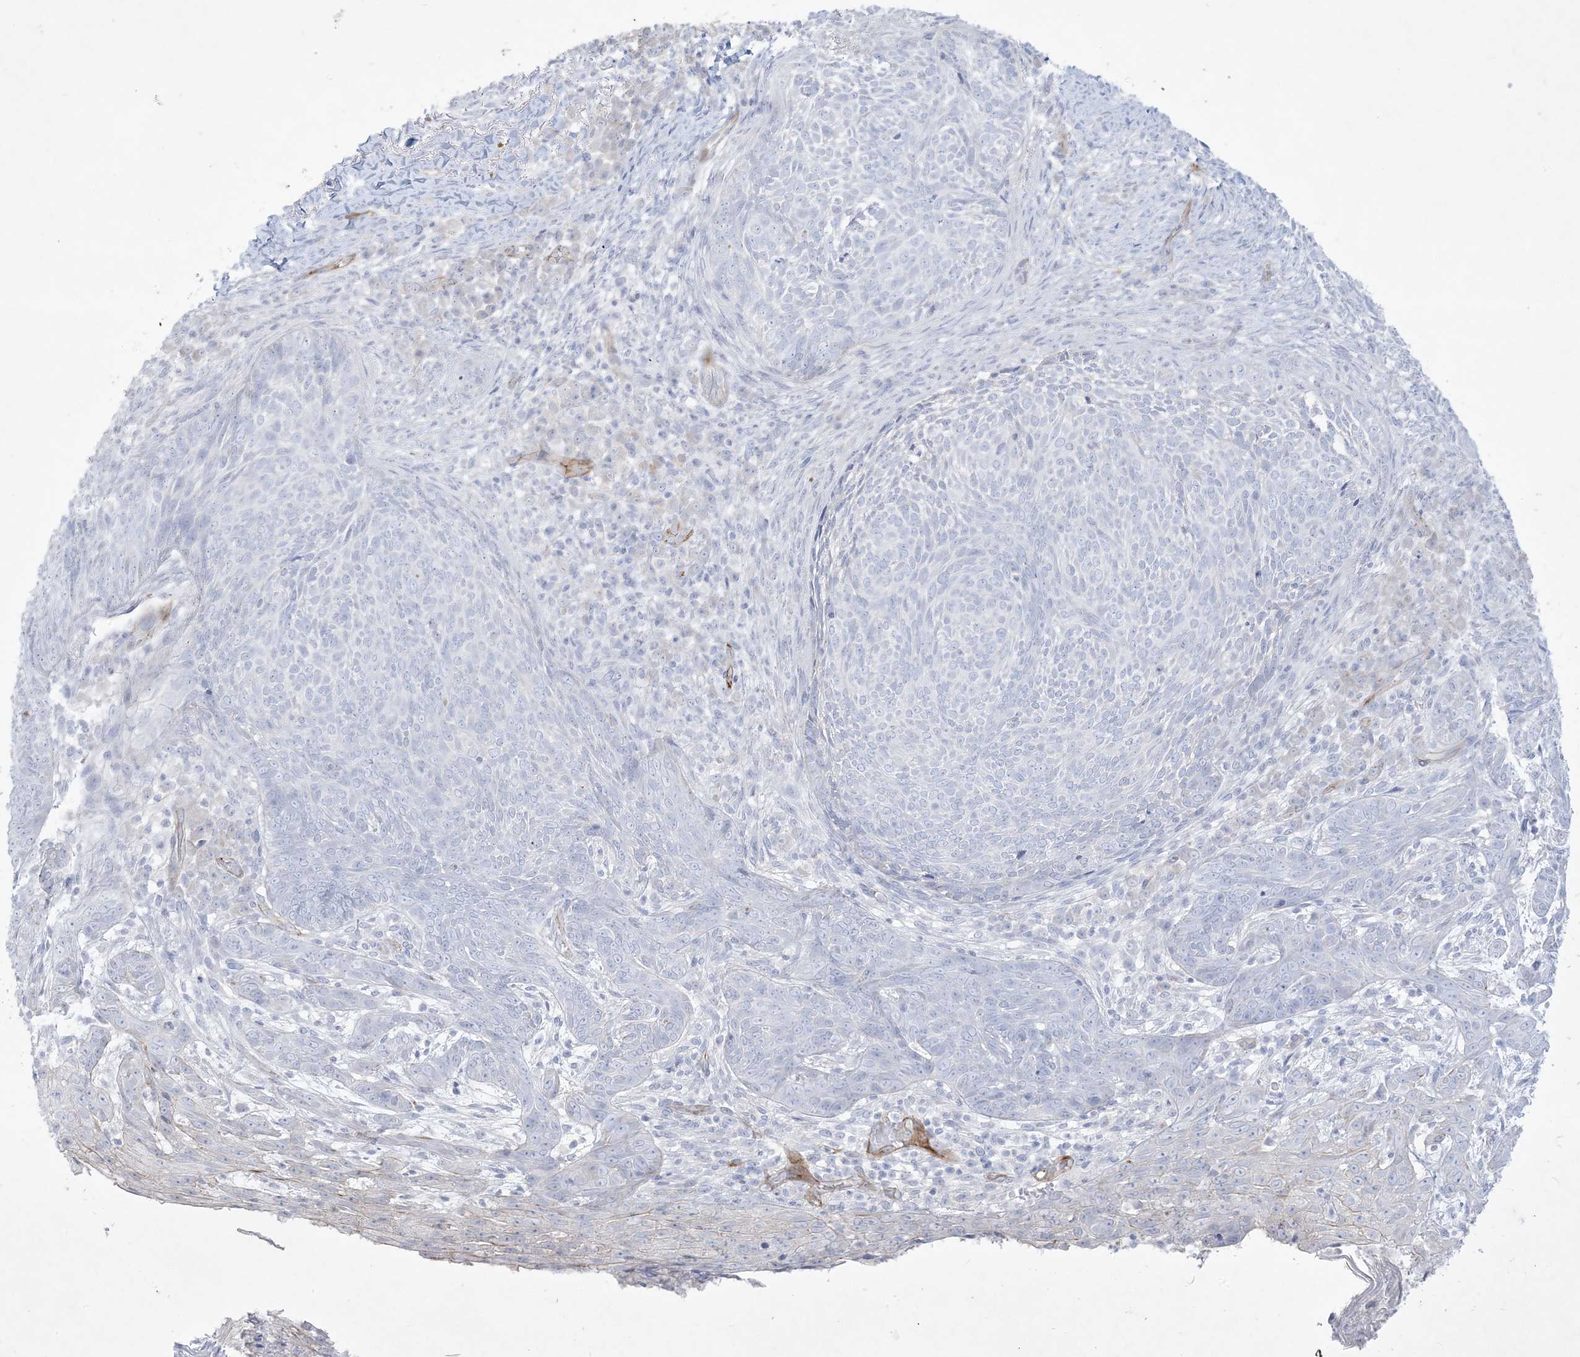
{"staining": {"intensity": "negative", "quantity": "none", "location": "none"}, "tissue": "skin cancer", "cell_type": "Tumor cells", "image_type": "cancer", "snomed": [{"axis": "morphology", "description": "Basal cell carcinoma"}, {"axis": "topography", "description": "Skin"}], "caption": "The immunohistochemistry (IHC) image has no significant staining in tumor cells of skin cancer tissue. (Stains: DAB (3,3'-diaminobenzidine) immunohistochemistry (IHC) with hematoxylin counter stain, Microscopy: brightfield microscopy at high magnification).", "gene": "B3GNT7", "patient": {"sex": "male", "age": 85}}